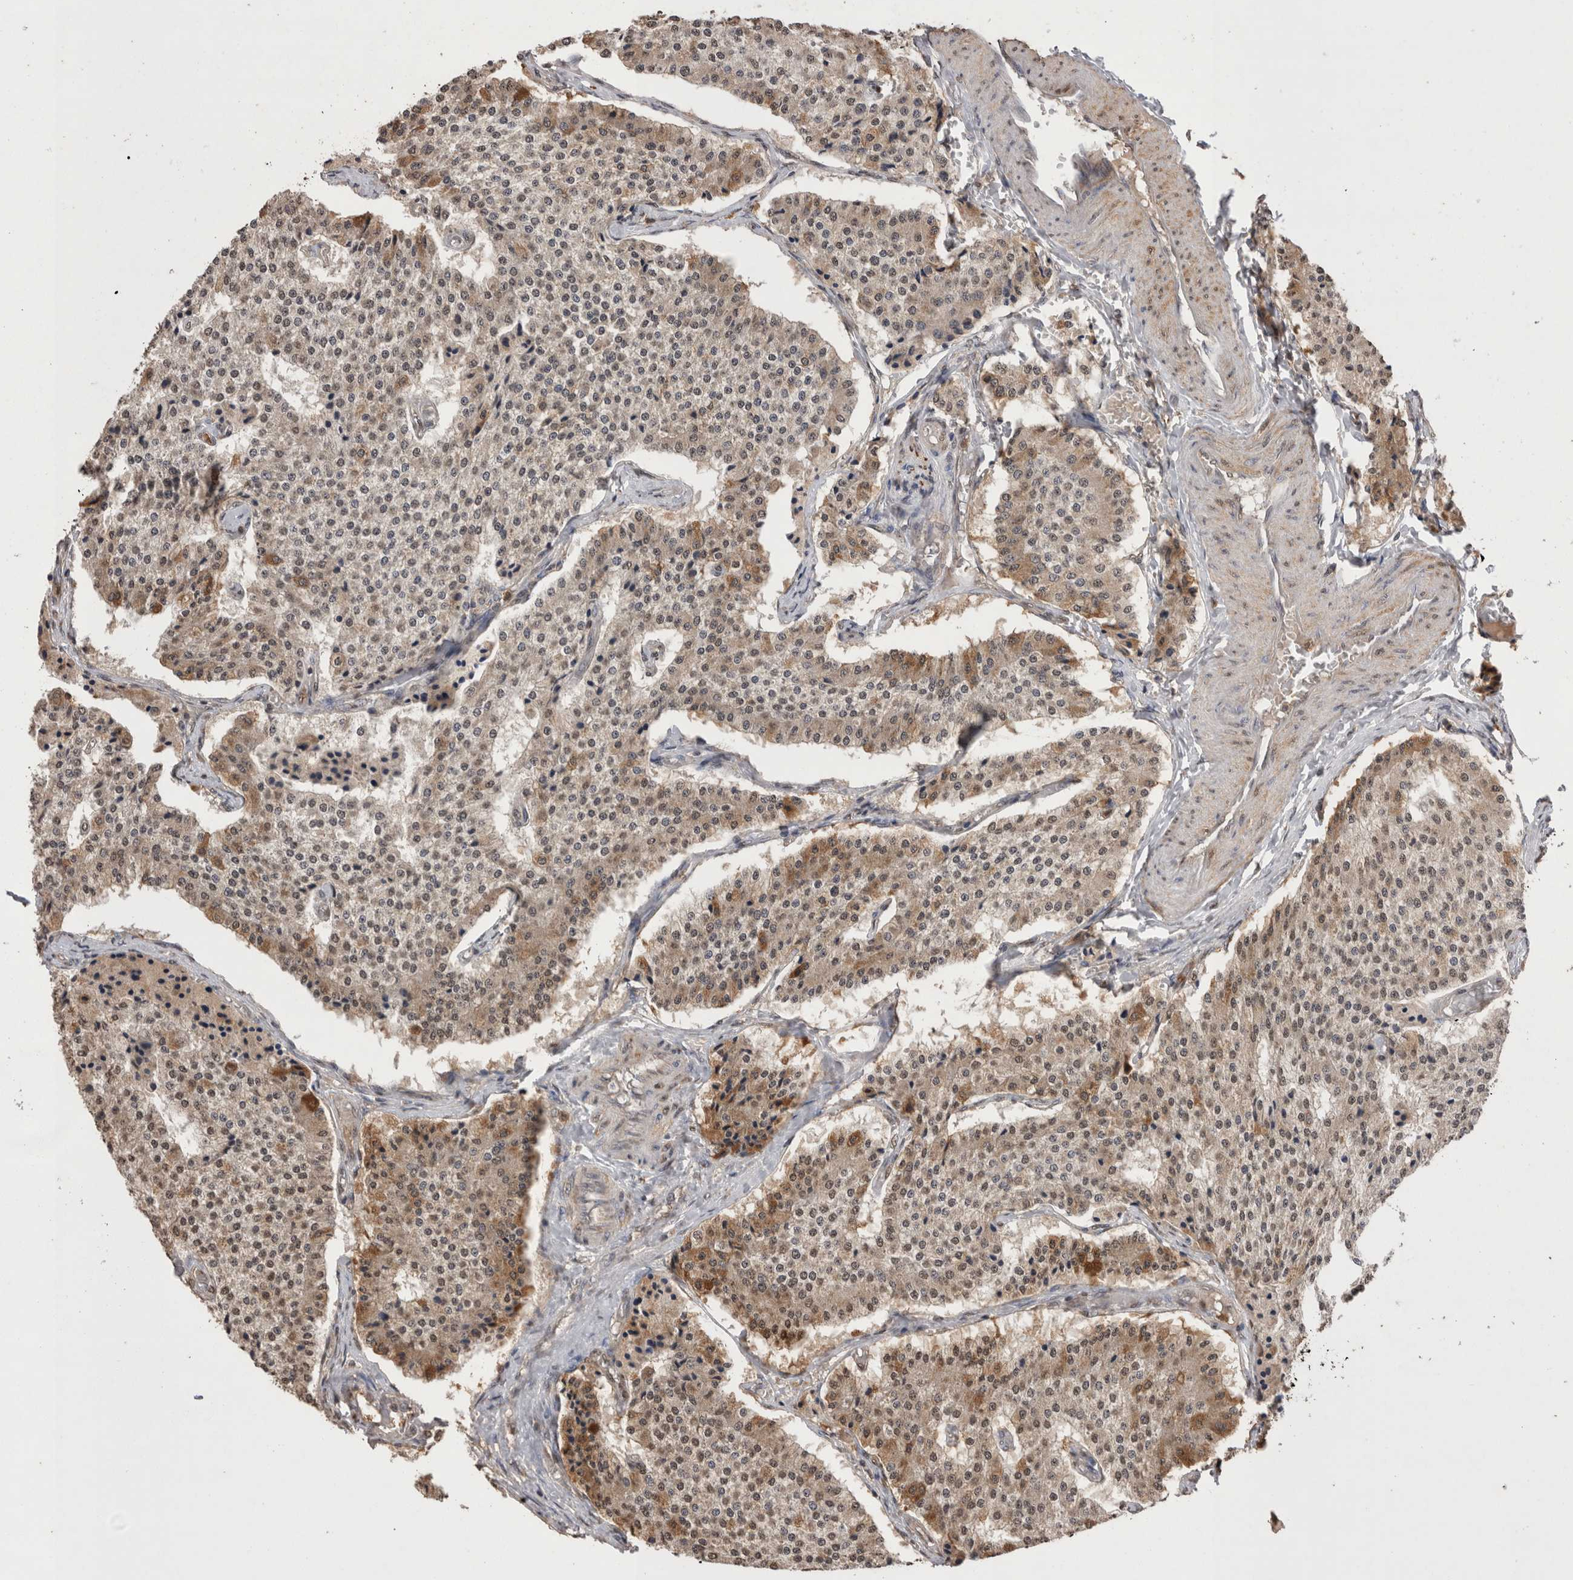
{"staining": {"intensity": "weak", "quantity": ">75%", "location": "cytoplasmic/membranous"}, "tissue": "carcinoid", "cell_type": "Tumor cells", "image_type": "cancer", "snomed": [{"axis": "morphology", "description": "Carcinoid, malignant, NOS"}, {"axis": "topography", "description": "Colon"}], "caption": "Brown immunohistochemical staining in human malignant carcinoid displays weak cytoplasmic/membranous expression in approximately >75% of tumor cells. The protein of interest is stained brown, and the nuclei are stained in blue (DAB IHC with brightfield microscopy, high magnification).", "gene": "GRK5", "patient": {"sex": "female", "age": 52}}